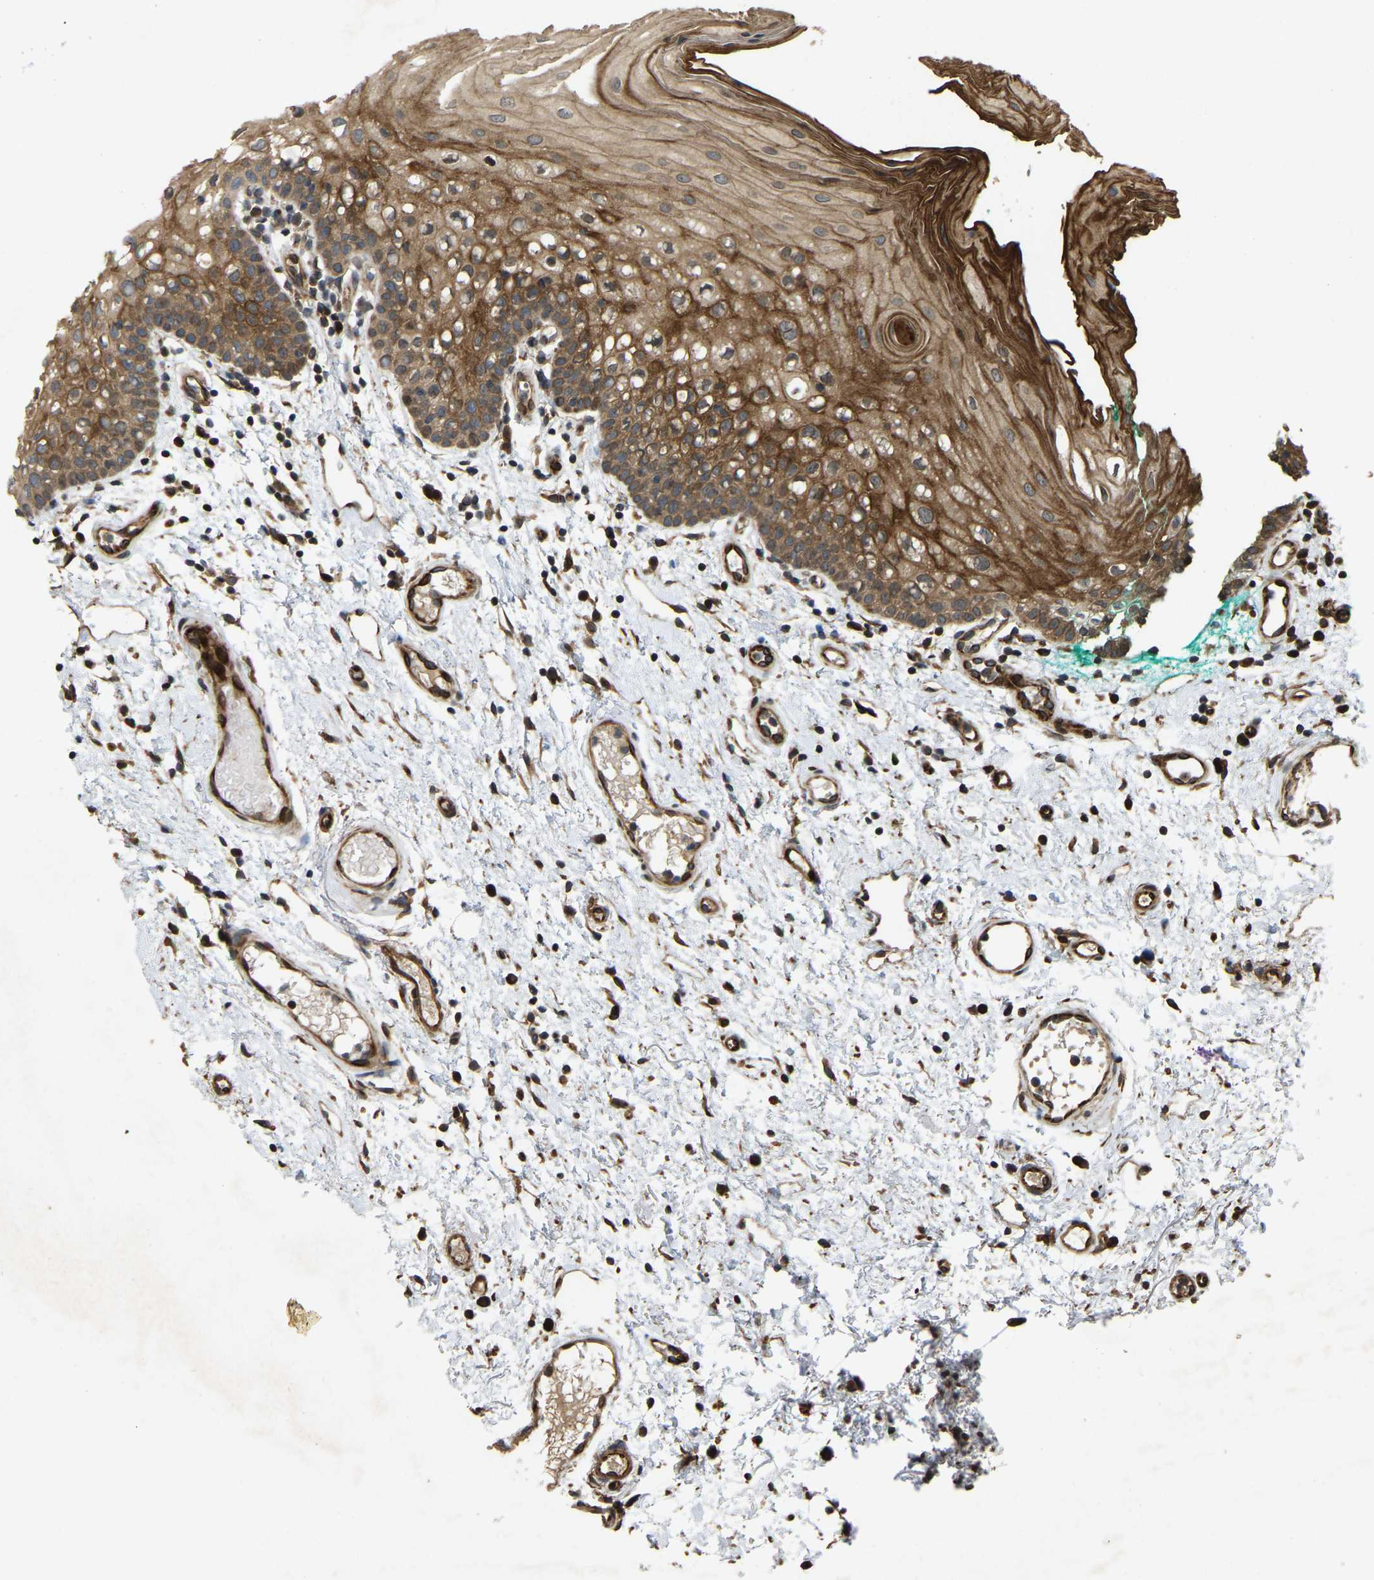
{"staining": {"intensity": "strong", "quantity": ">75%", "location": "cytoplasmic/membranous"}, "tissue": "oral mucosa", "cell_type": "Squamous epithelial cells", "image_type": "normal", "snomed": [{"axis": "morphology", "description": "Normal tissue, NOS"}, {"axis": "morphology", "description": "Squamous cell carcinoma, NOS"}, {"axis": "topography", "description": "Oral tissue"}, {"axis": "topography", "description": "Salivary gland"}, {"axis": "topography", "description": "Head-Neck"}], "caption": "The photomicrograph shows staining of unremarkable oral mucosa, revealing strong cytoplasmic/membranous protein staining (brown color) within squamous epithelial cells.", "gene": "KIAA1549", "patient": {"sex": "female", "age": 62}}